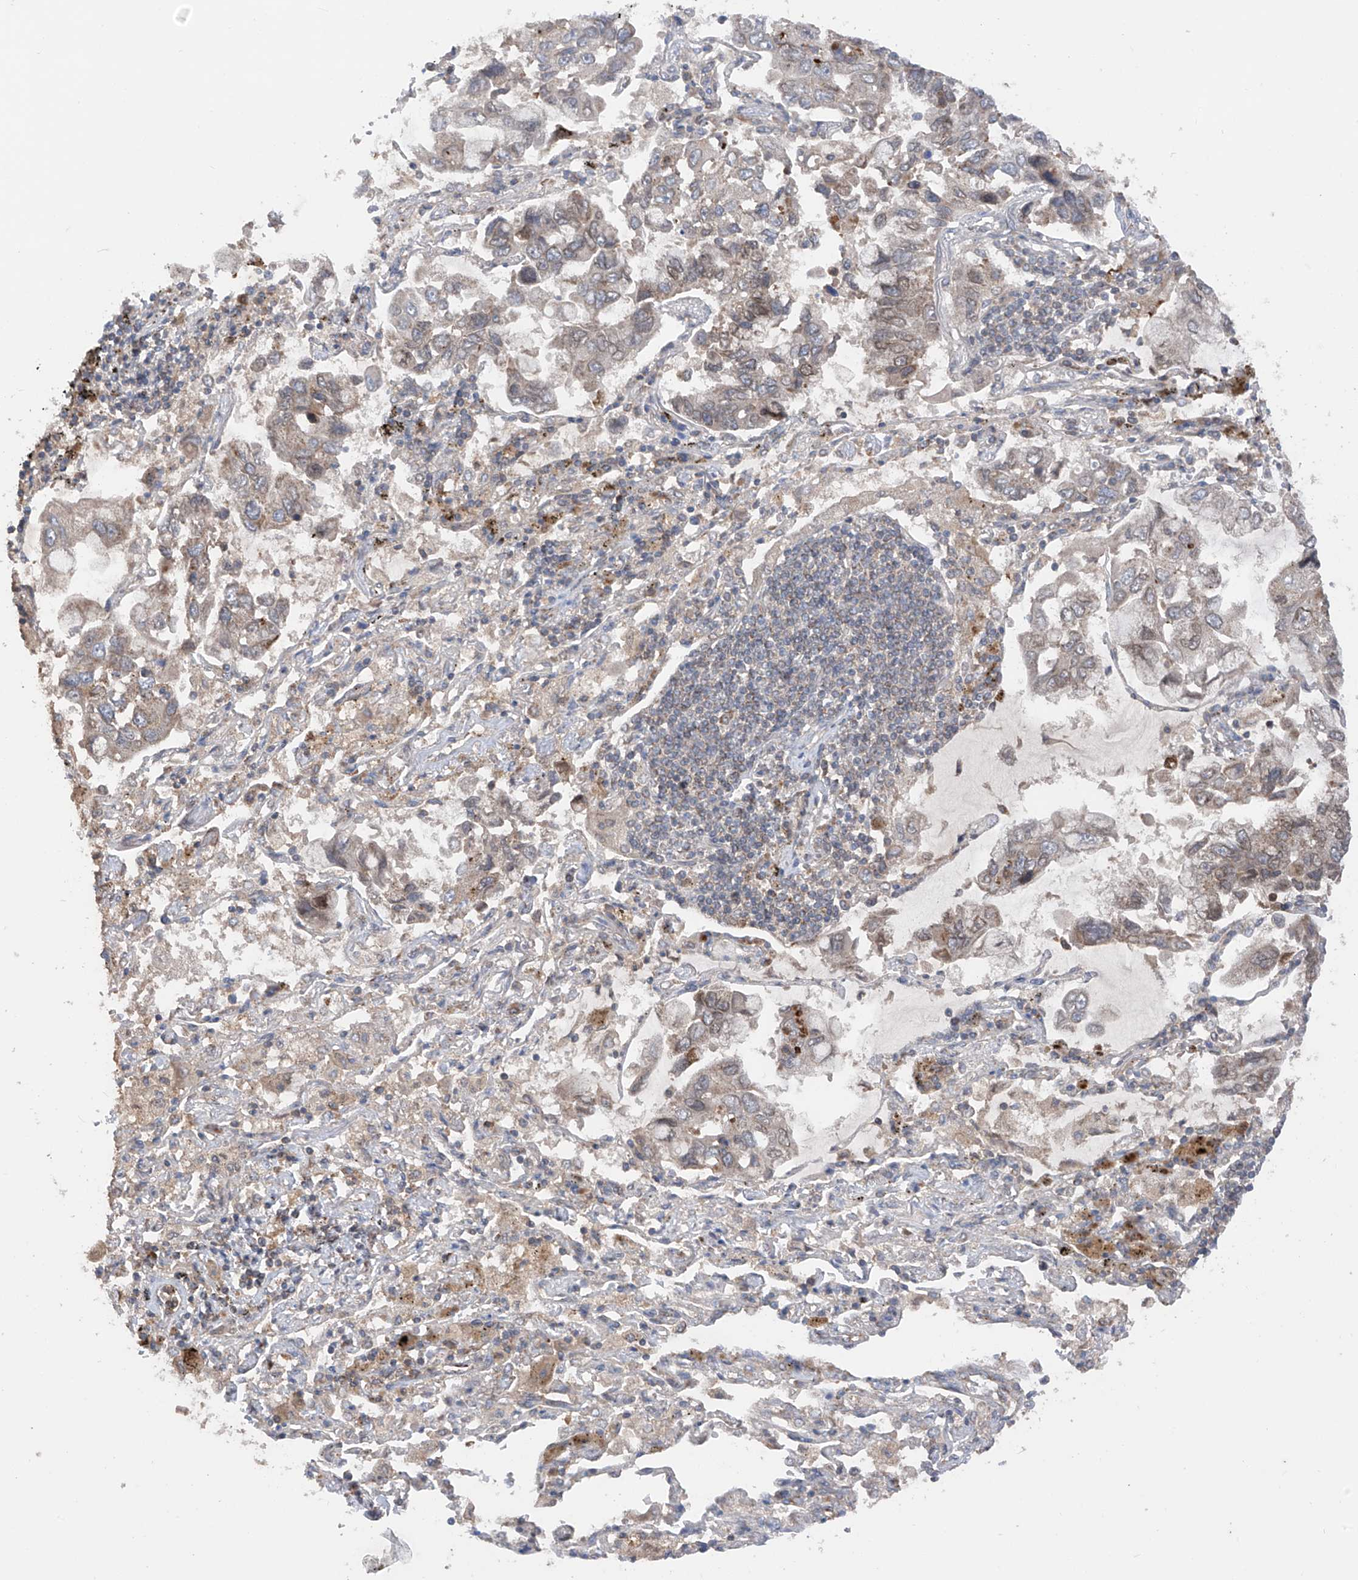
{"staining": {"intensity": "weak", "quantity": "<25%", "location": "cytoplasmic/membranous"}, "tissue": "lung cancer", "cell_type": "Tumor cells", "image_type": "cancer", "snomed": [{"axis": "morphology", "description": "Adenocarcinoma, NOS"}, {"axis": "topography", "description": "Lung"}], "caption": "DAB (3,3'-diaminobenzidine) immunohistochemical staining of human lung cancer displays no significant positivity in tumor cells.", "gene": "AHCTF1", "patient": {"sex": "male", "age": 64}}